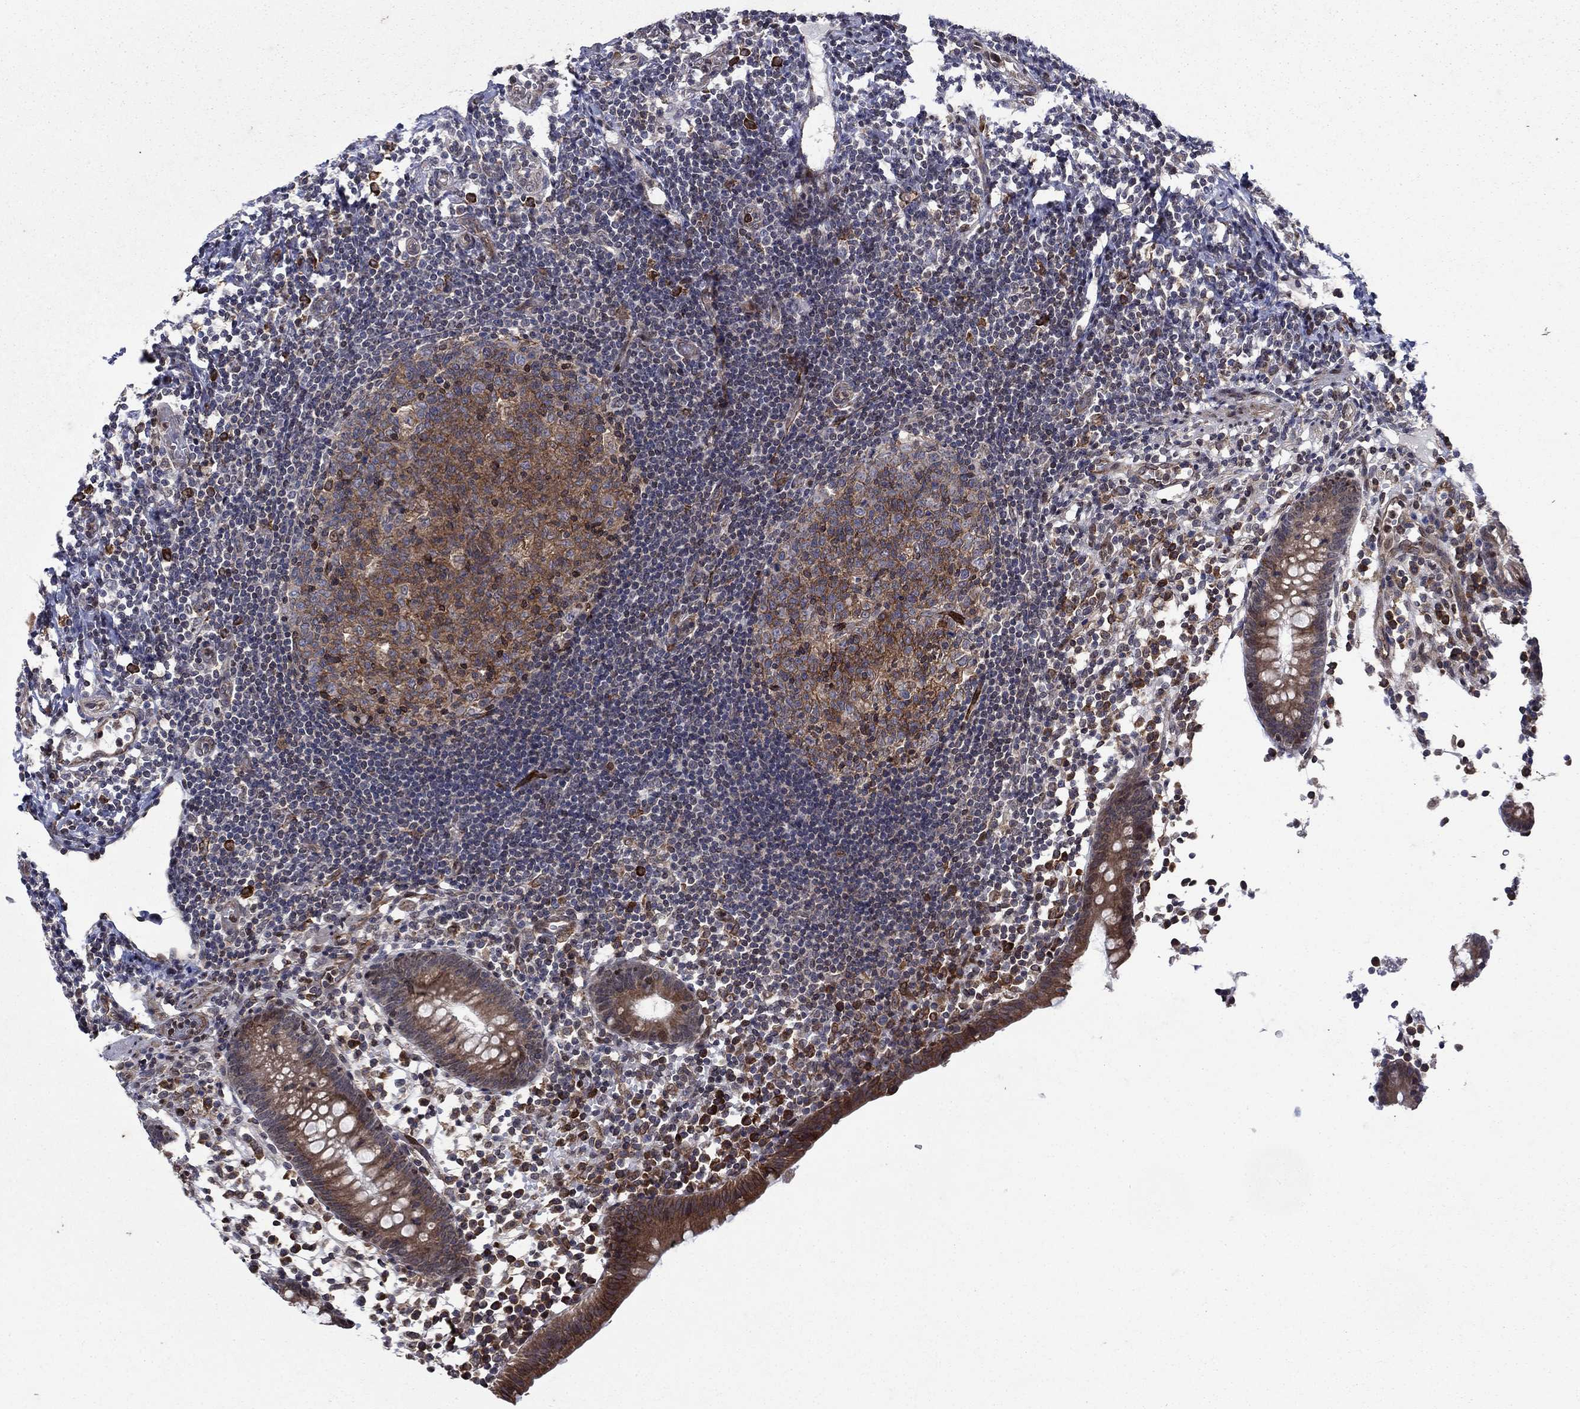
{"staining": {"intensity": "strong", "quantity": "25%-75%", "location": "cytoplasmic/membranous"}, "tissue": "appendix", "cell_type": "Glandular cells", "image_type": "normal", "snomed": [{"axis": "morphology", "description": "Normal tissue, NOS"}, {"axis": "topography", "description": "Appendix"}], "caption": "Approximately 25%-75% of glandular cells in benign appendix show strong cytoplasmic/membranous protein expression as visualized by brown immunohistochemical staining.", "gene": "DHRS7", "patient": {"sex": "female", "age": 40}}